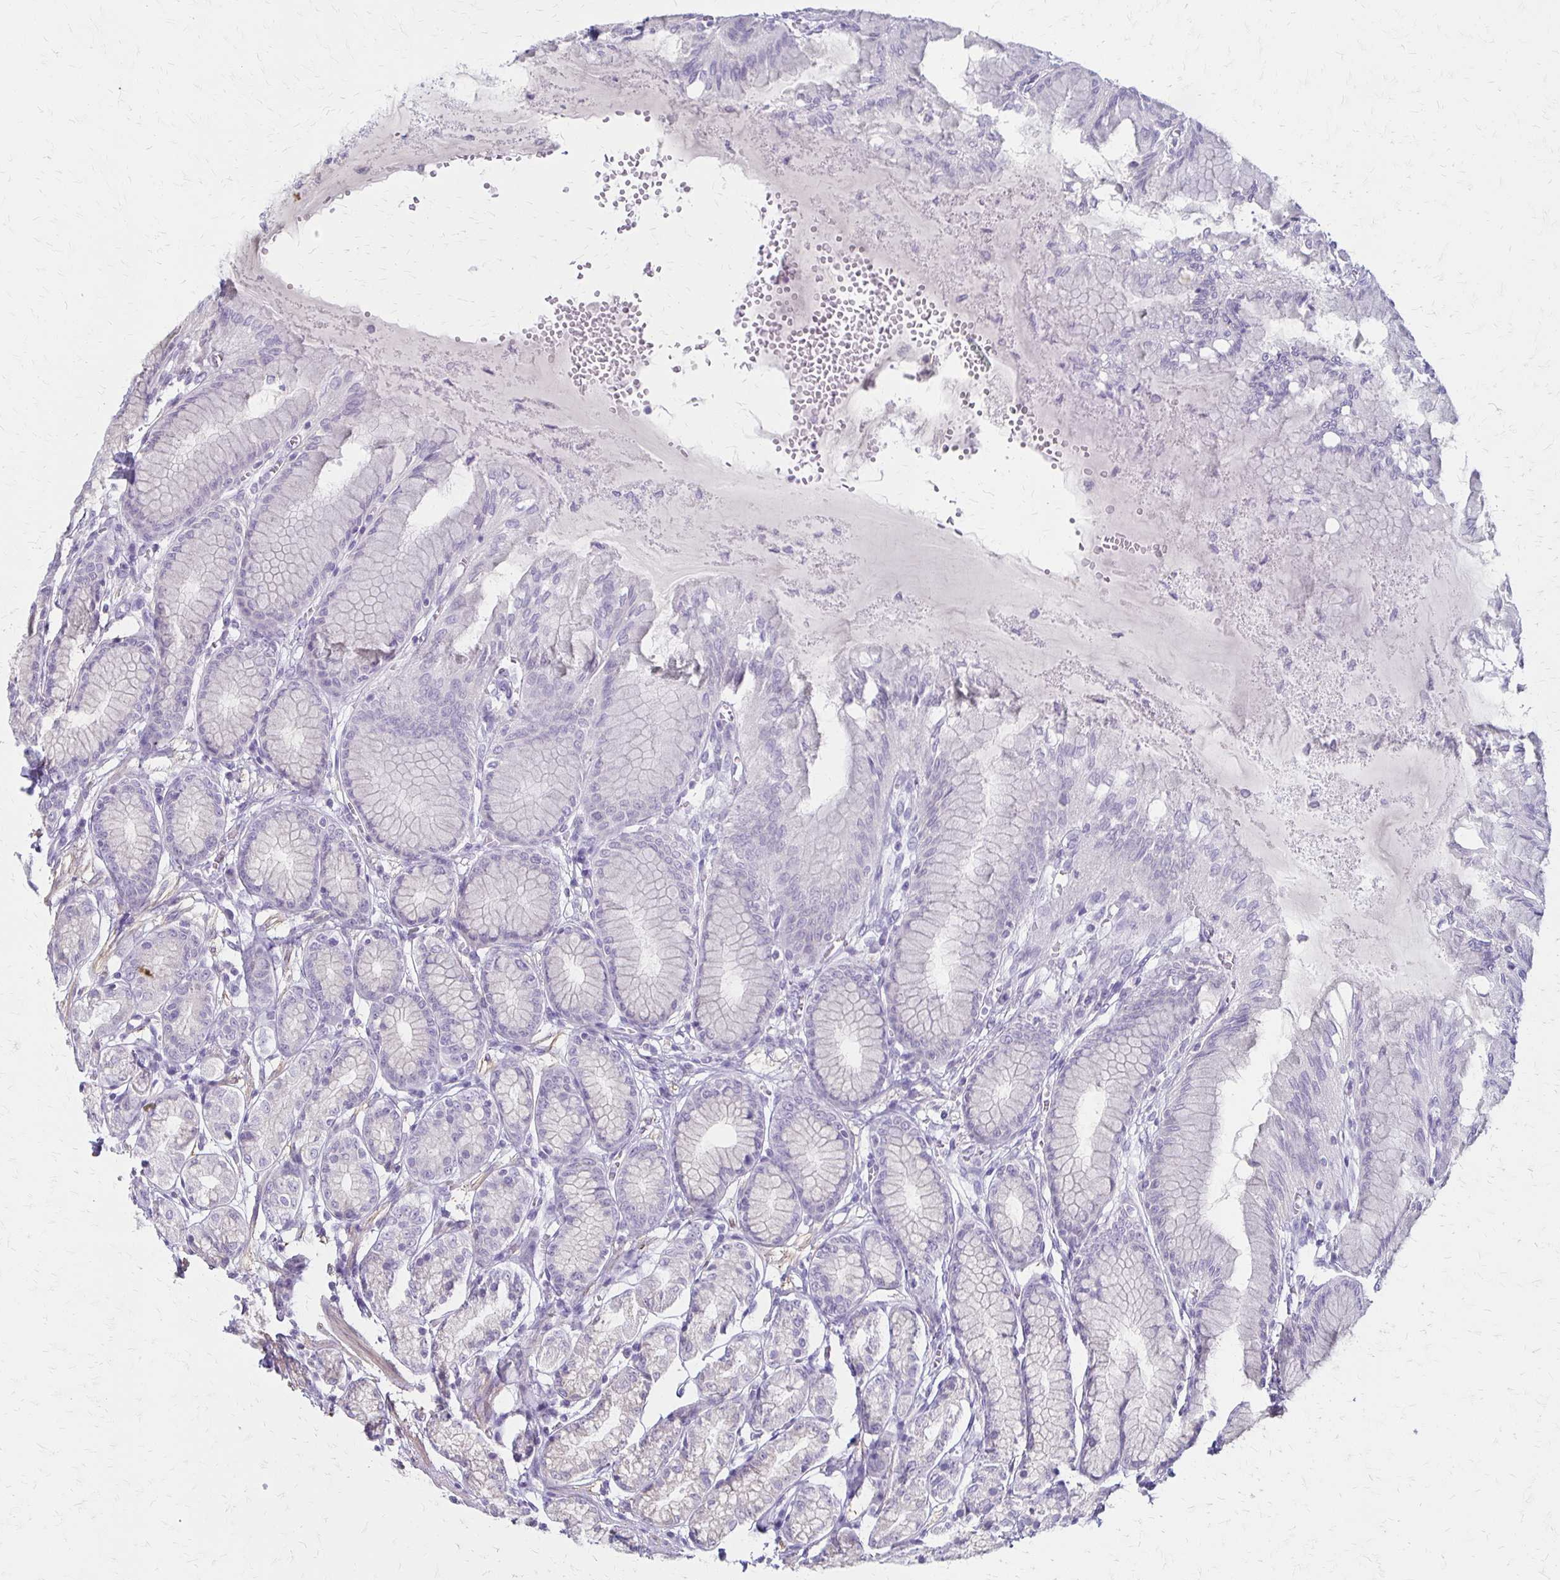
{"staining": {"intensity": "negative", "quantity": "none", "location": "none"}, "tissue": "stomach", "cell_type": "Glandular cells", "image_type": "normal", "snomed": [{"axis": "morphology", "description": "Normal tissue, NOS"}, {"axis": "topography", "description": "Stomach"}, {"axis": "topography", "description": "Stomach, lower"}], "caption": "High power microscopy photomicrograph of an immunohistochemistry (IHC) photomicrograph of benign stomach, revealing no significant expression in glandular cells.", "gene": "IVL", "patient": {"sex": "male", "age": 76}}